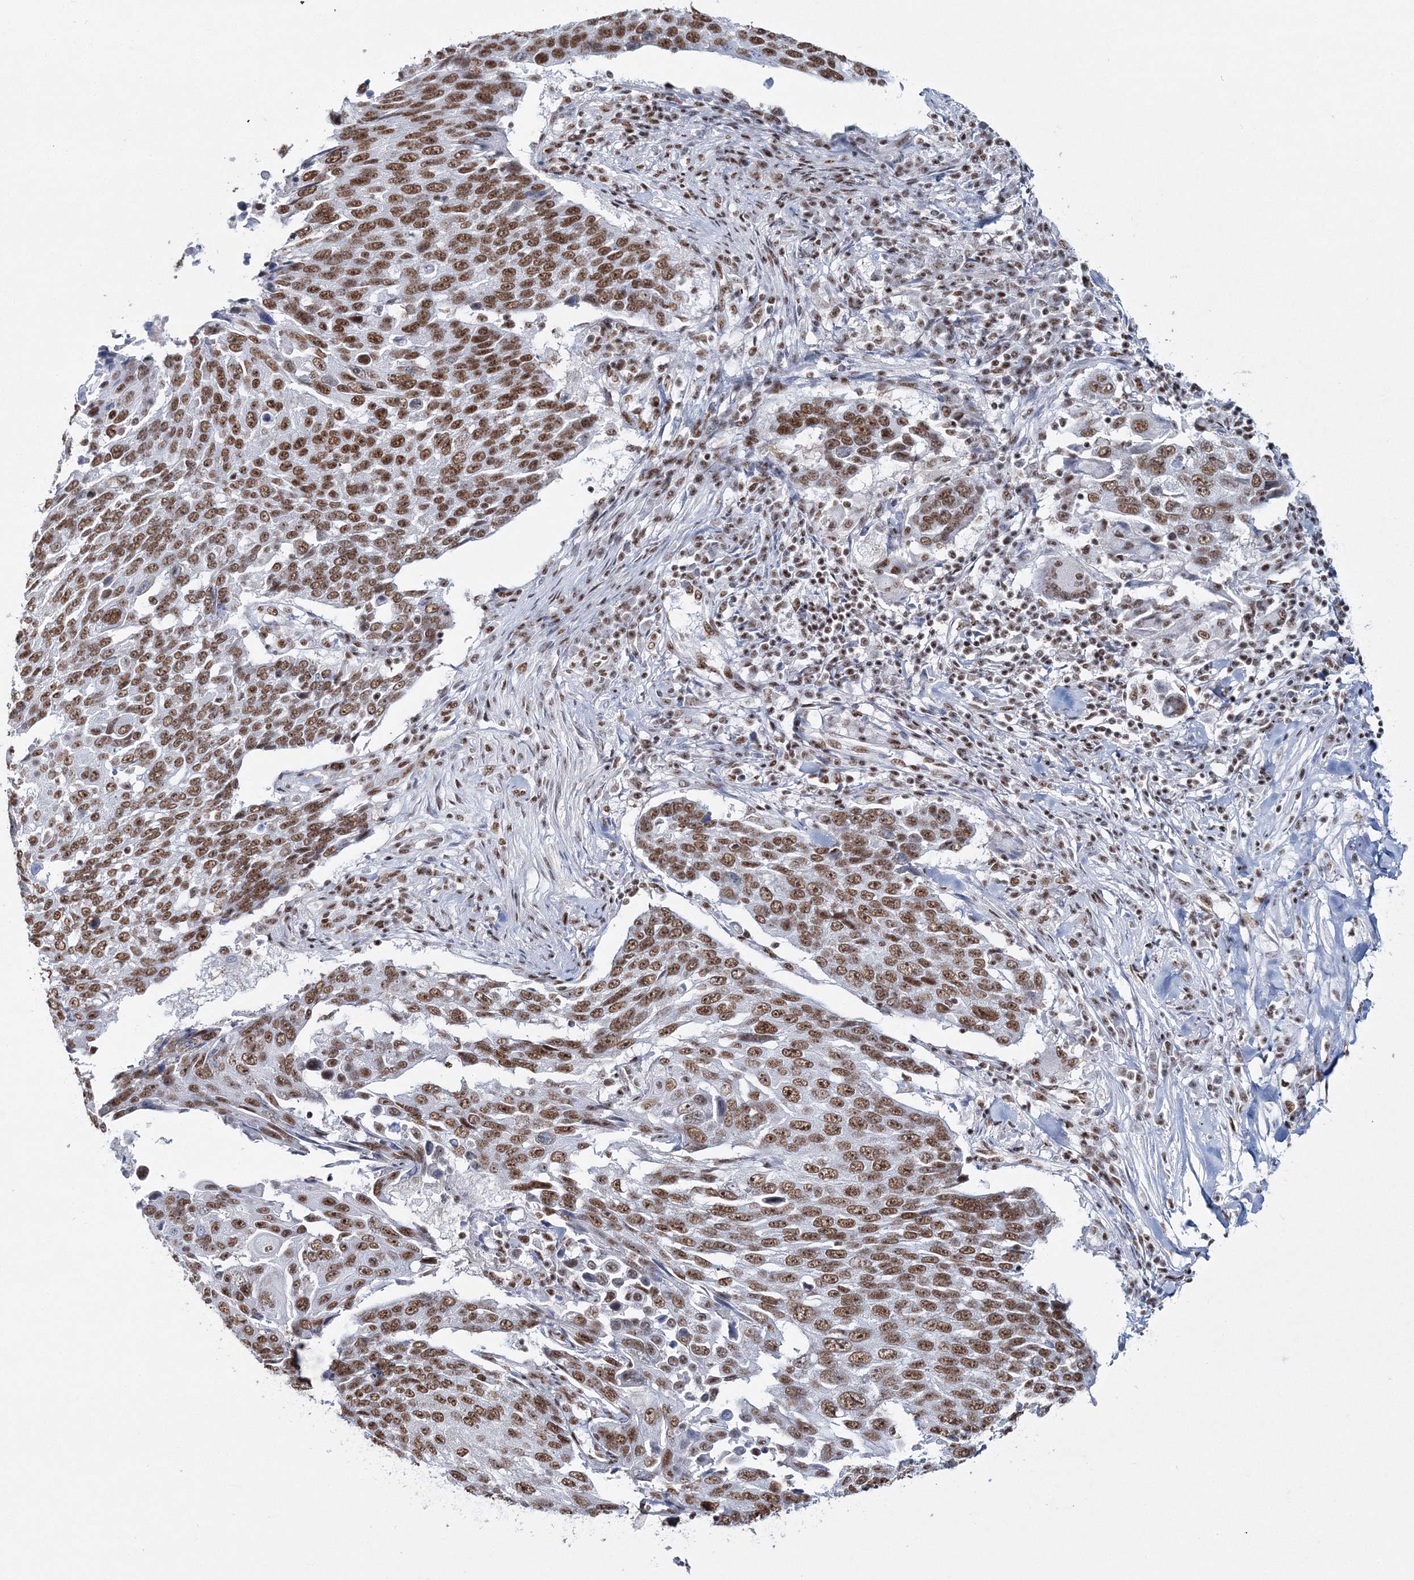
{"staining": {"intensity": "moderate", "quantity": ">75%", "location": "nuclear"}, "tissue": "lung cancer", "cell_type": "Tumor cells", "image_type": "cancer", "snomed": [{"axis": "morphology", "description": "Squamous cell carcinoma, NOS"}, {"axis": "topography", "description": "Lung"}], "caption": "The image demonstrates staining of lung cancer (squamous cell carcinoma), revealing moderate nuclear protein staining (brown color) within tumor cells.", "gene": "QRICH1", "patient": {"sex": "male", "age": 66}}